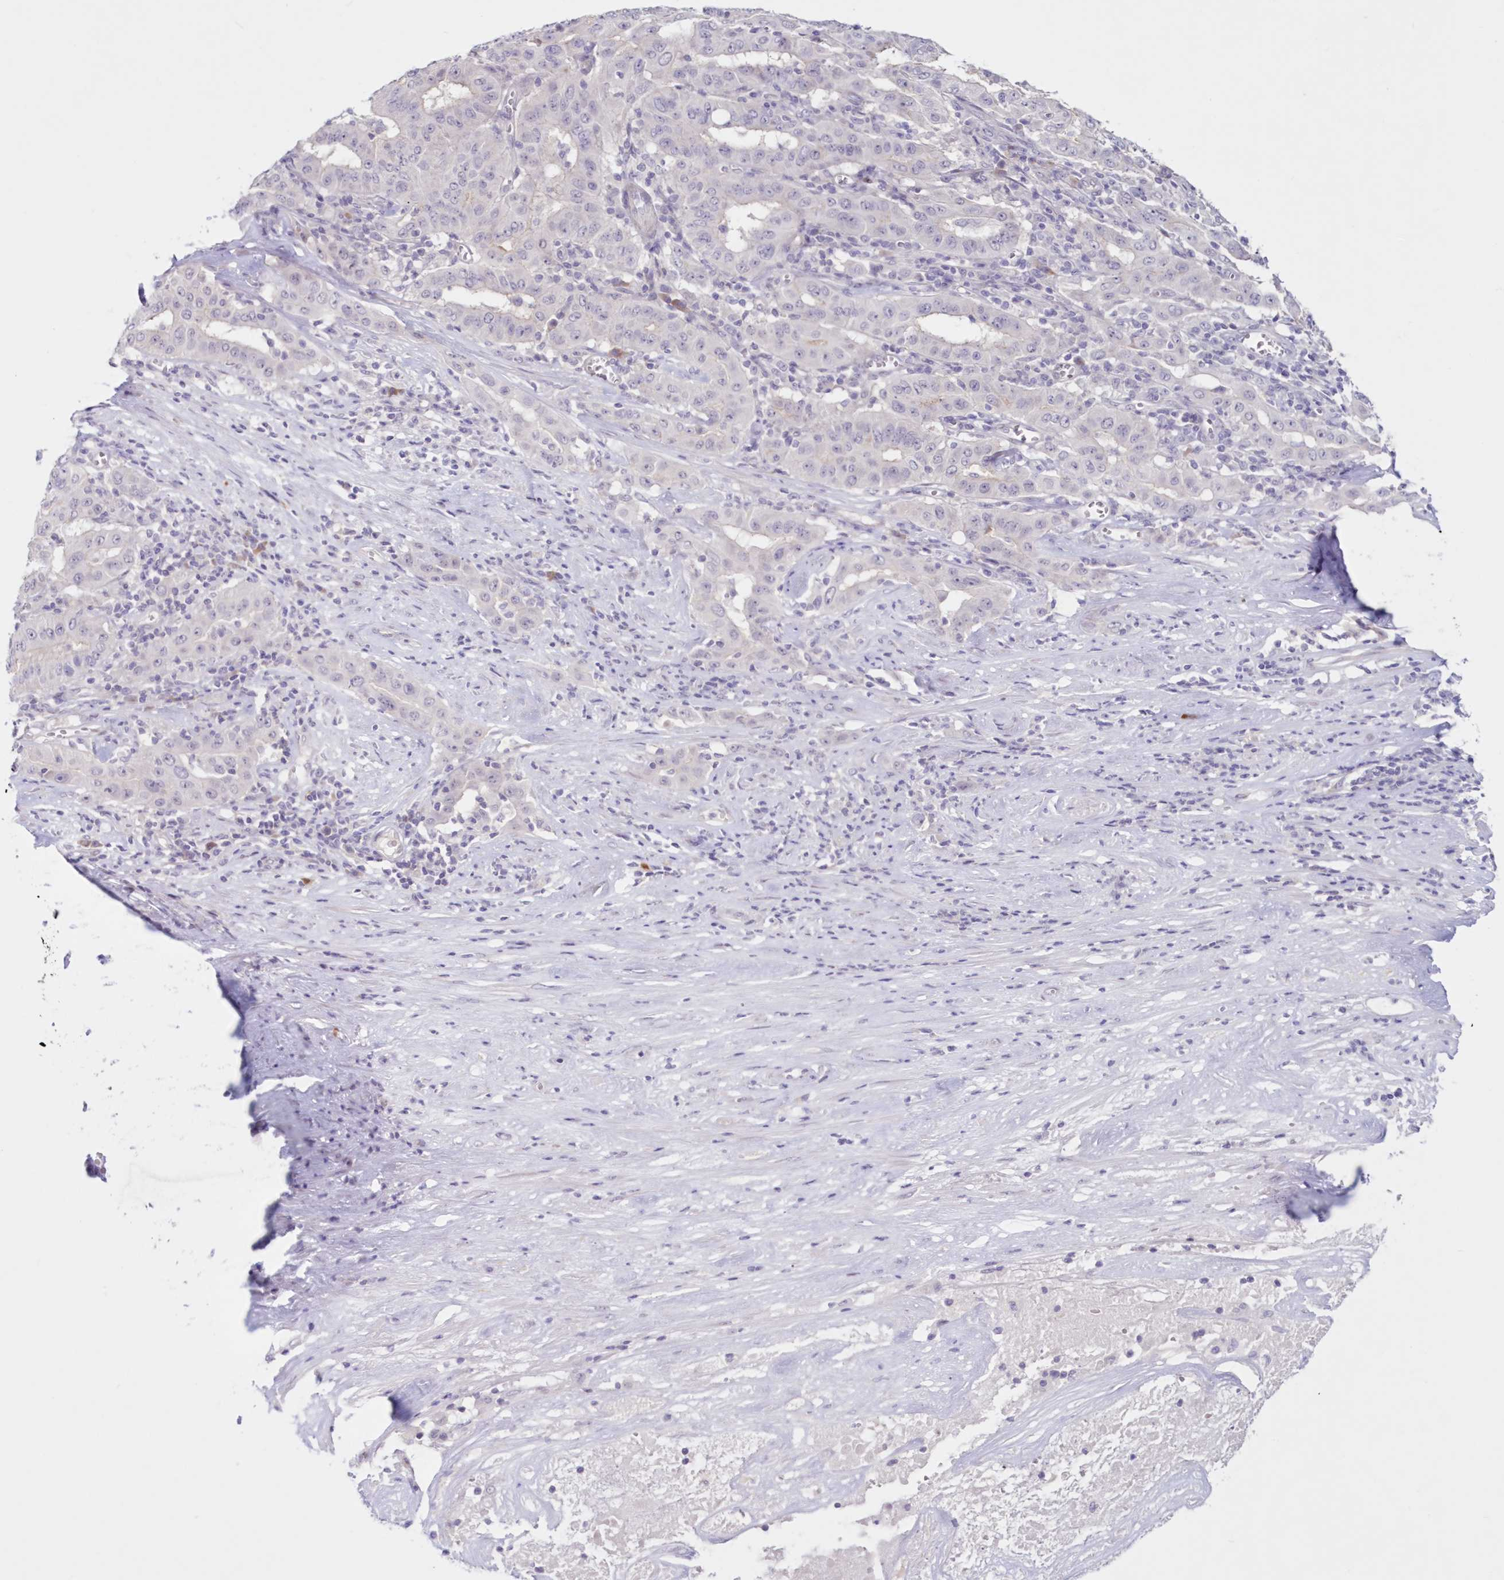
{"staining": {"intensity": "negative", "quantity": "none", "location": "none"}, "tissue": "pancreatic cancer", "cell_type": "Tumor cells", "image_type": "cancer", "snomed": [{"axis": "morphology", "description": "Adenocarcinoma, NOS"}, {"axis": "topography", "description": "Pancreas"}], "caption": "High magnification brightfield microscopy of adenocarcinoma (pancreatic) stained with DAB (3,3'-diaminobenzidine) (brown) and counterstained with hematoxylin (blue): tumor cells show no significant expression.", "gene": "SNED1", "patient": {"sex": "male", "age": 63}}